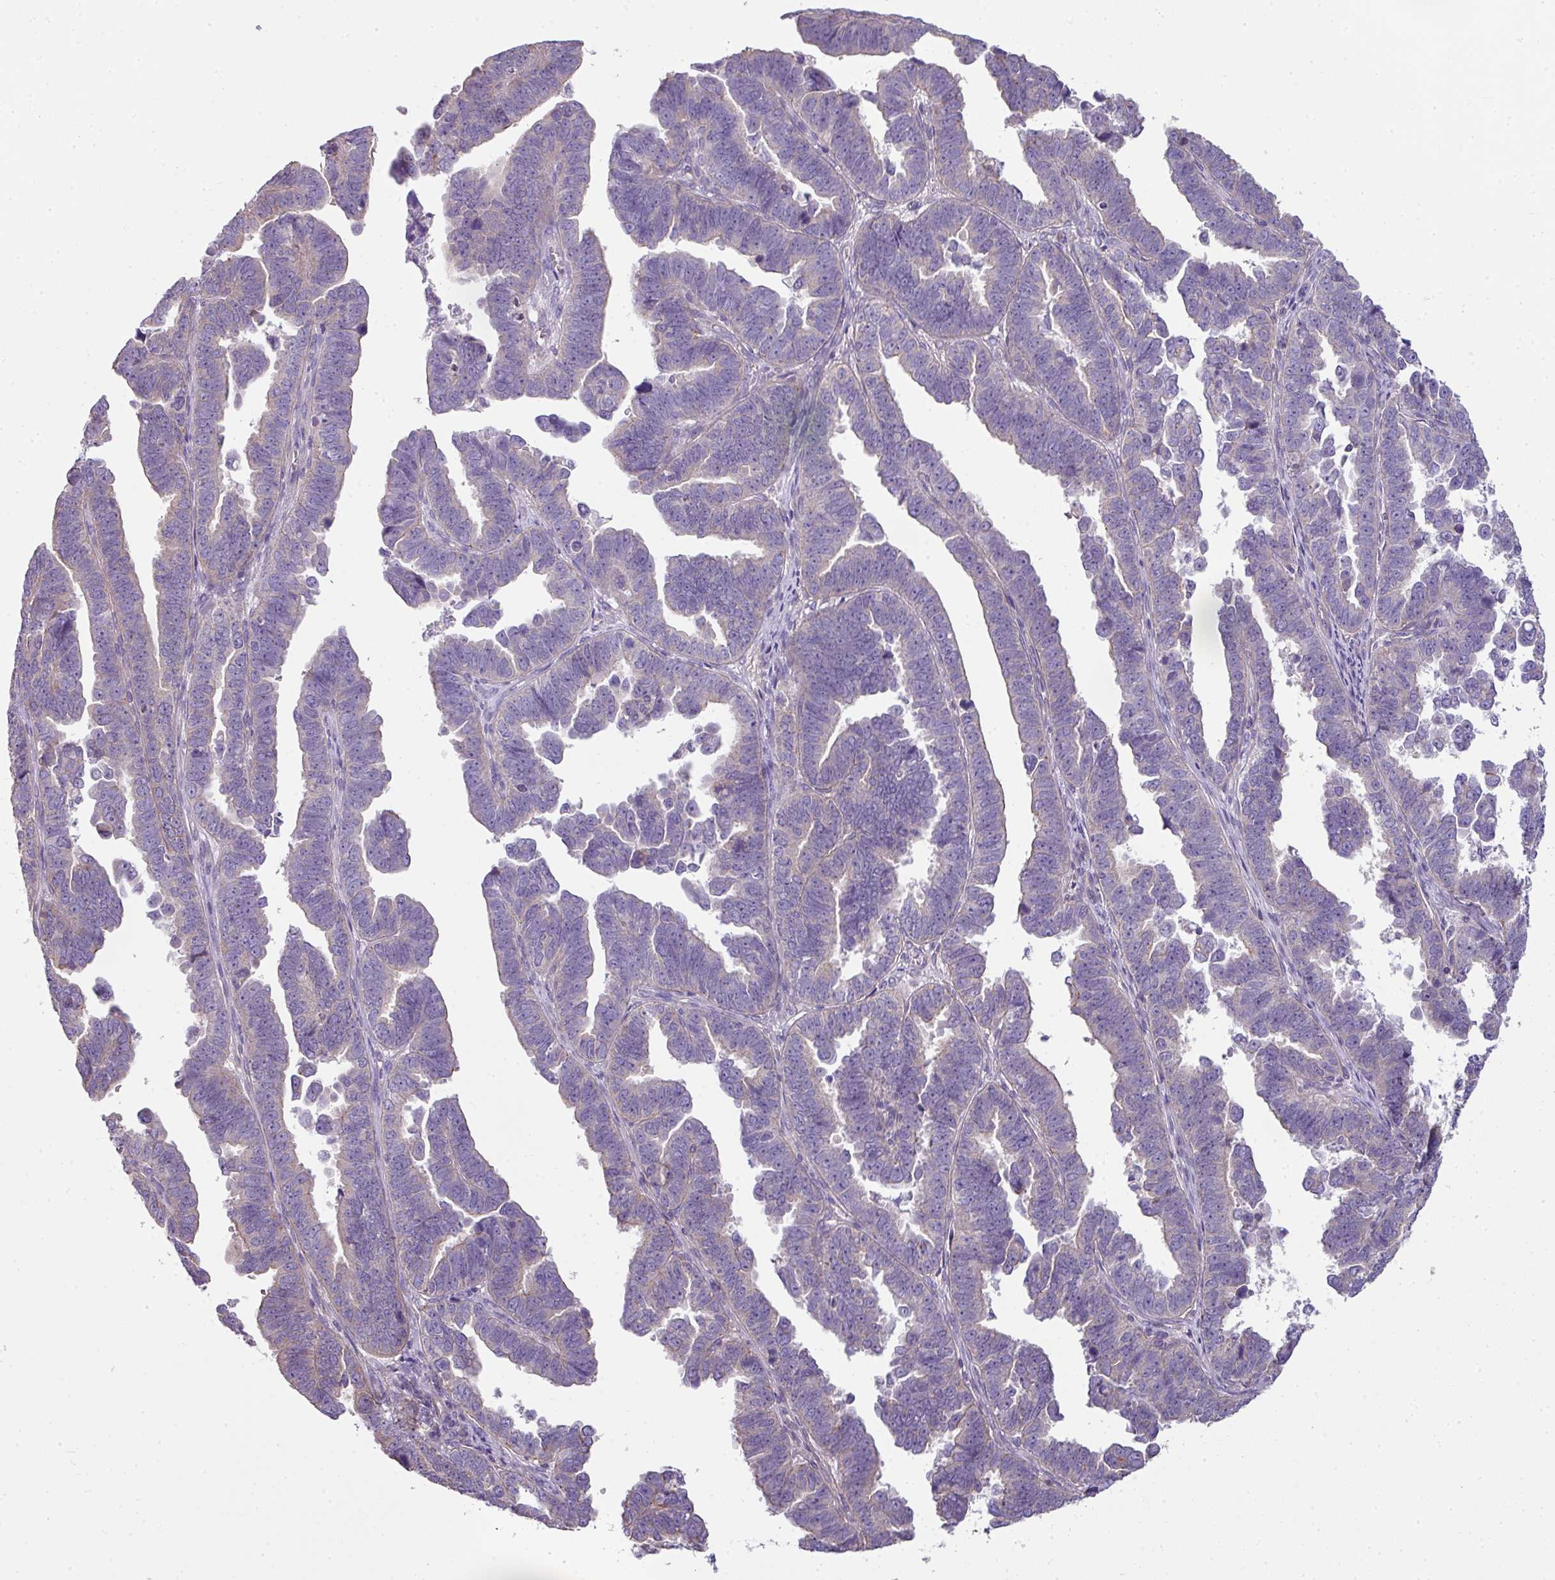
{"staining": {"intensity": "negative", "quantity": "none", "location": "none"}, "tissue": "endometrial cancer", "cell_type": "Tumor cells", "image_type": "cancer", "snomed": [{"axis": "morphology", "description": "Adenocarcinoma, NOS"}, {"axis": "topography", "description": "Endometrium"}], "caption": "IHC micrograph of human adenocarcinoma (endometrial) stained for a protein (brown), which exhibits no expression in tumor cells.", "gene": "PALS2", "patient": {"sex": "female", "age": 75}}